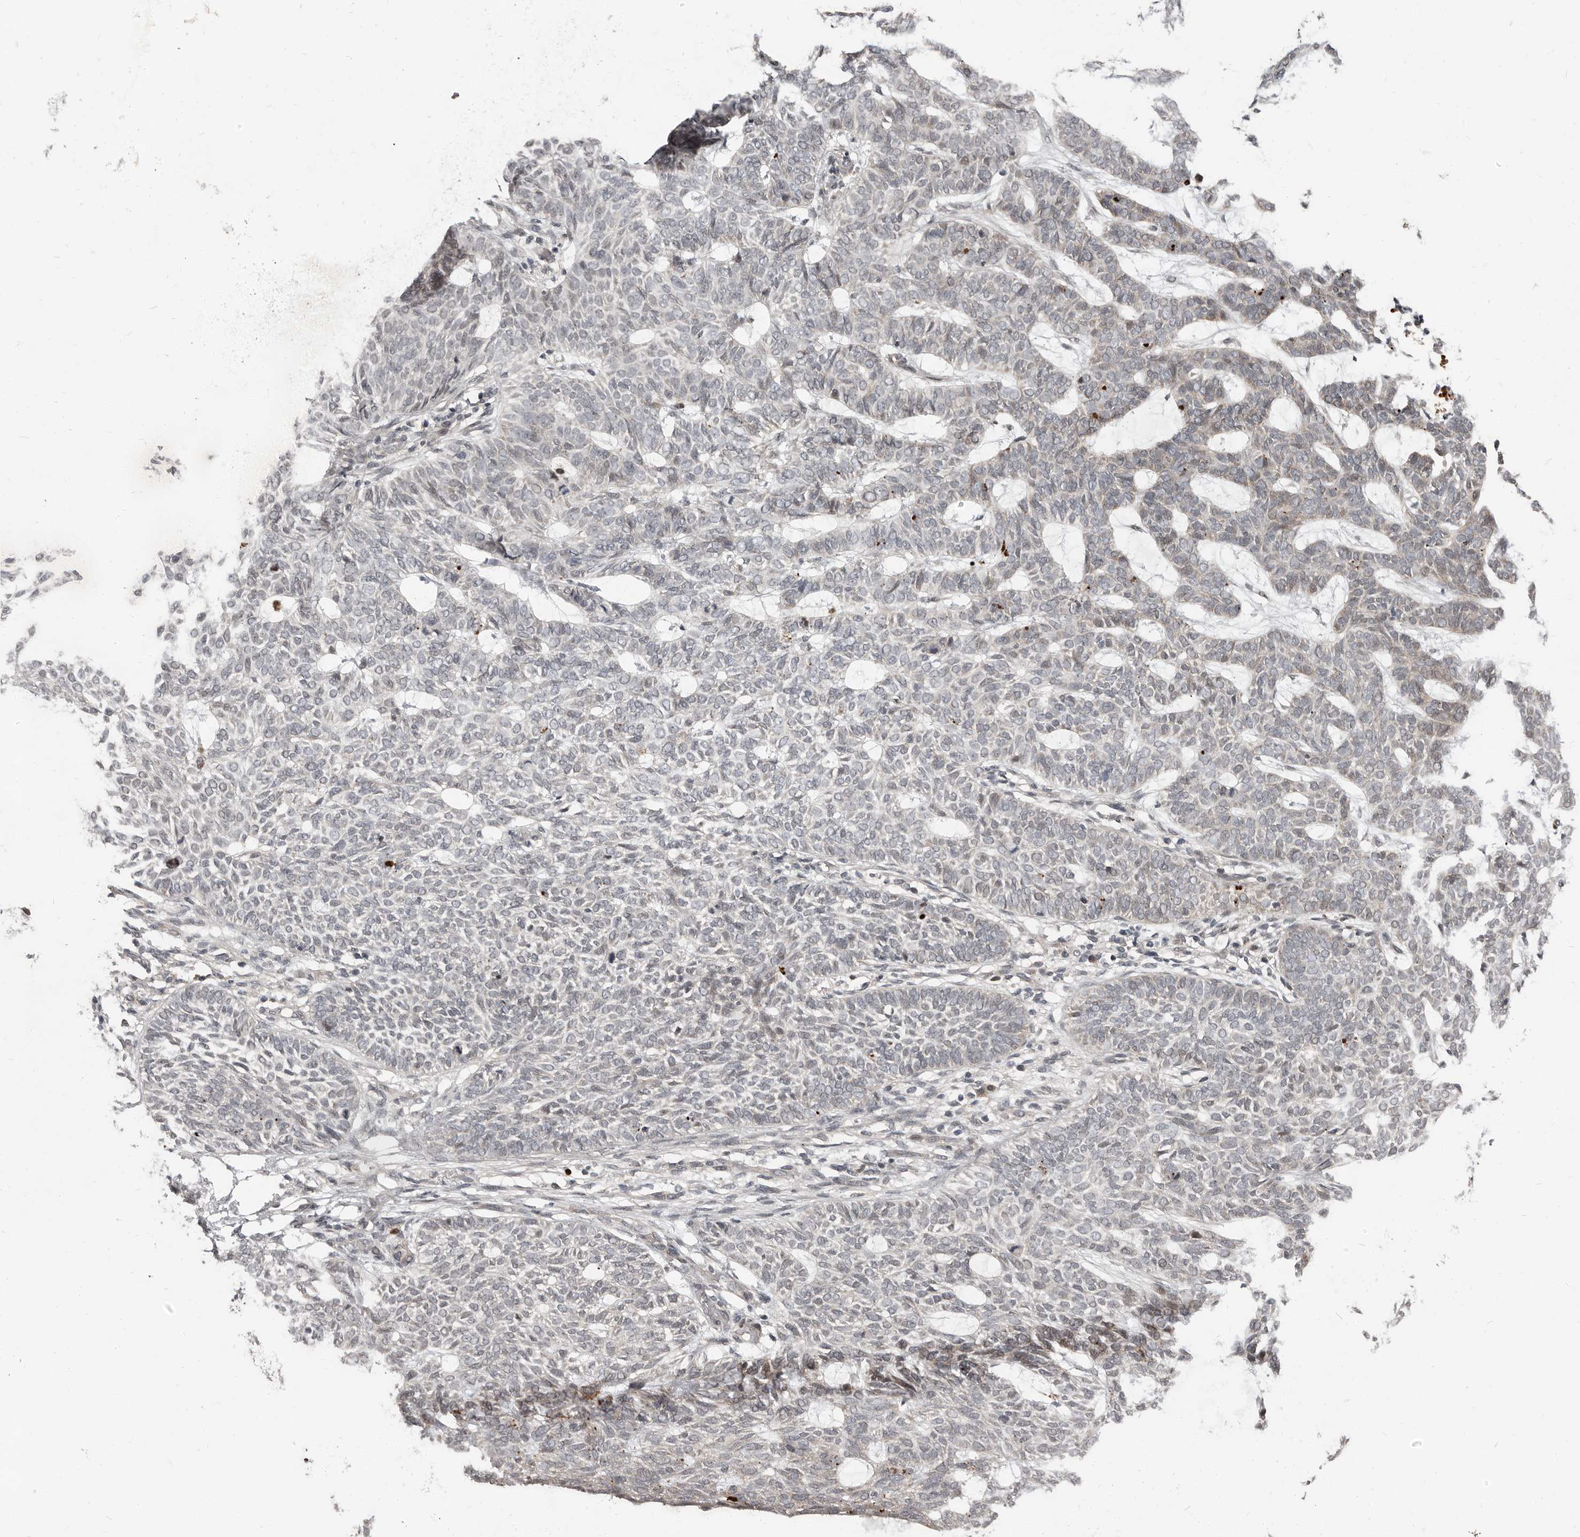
{"staining": {"intensity": "negative", "quantity": "none", "location": "none"}, "tissue": "skin cancer", "cell_type": "Tumor cells", "image_type": "cancer", "snomed": [{"axis": "morphology", "description": "Basal cell carcinoma"}, {"axis": "topography", "description": "Skin"}], "caption": "Protein analysis of skin cancer exhibits no significant staining in tumor cells.", "gene": "APOL6", "patient": {"sex": "male", "age": 87}}